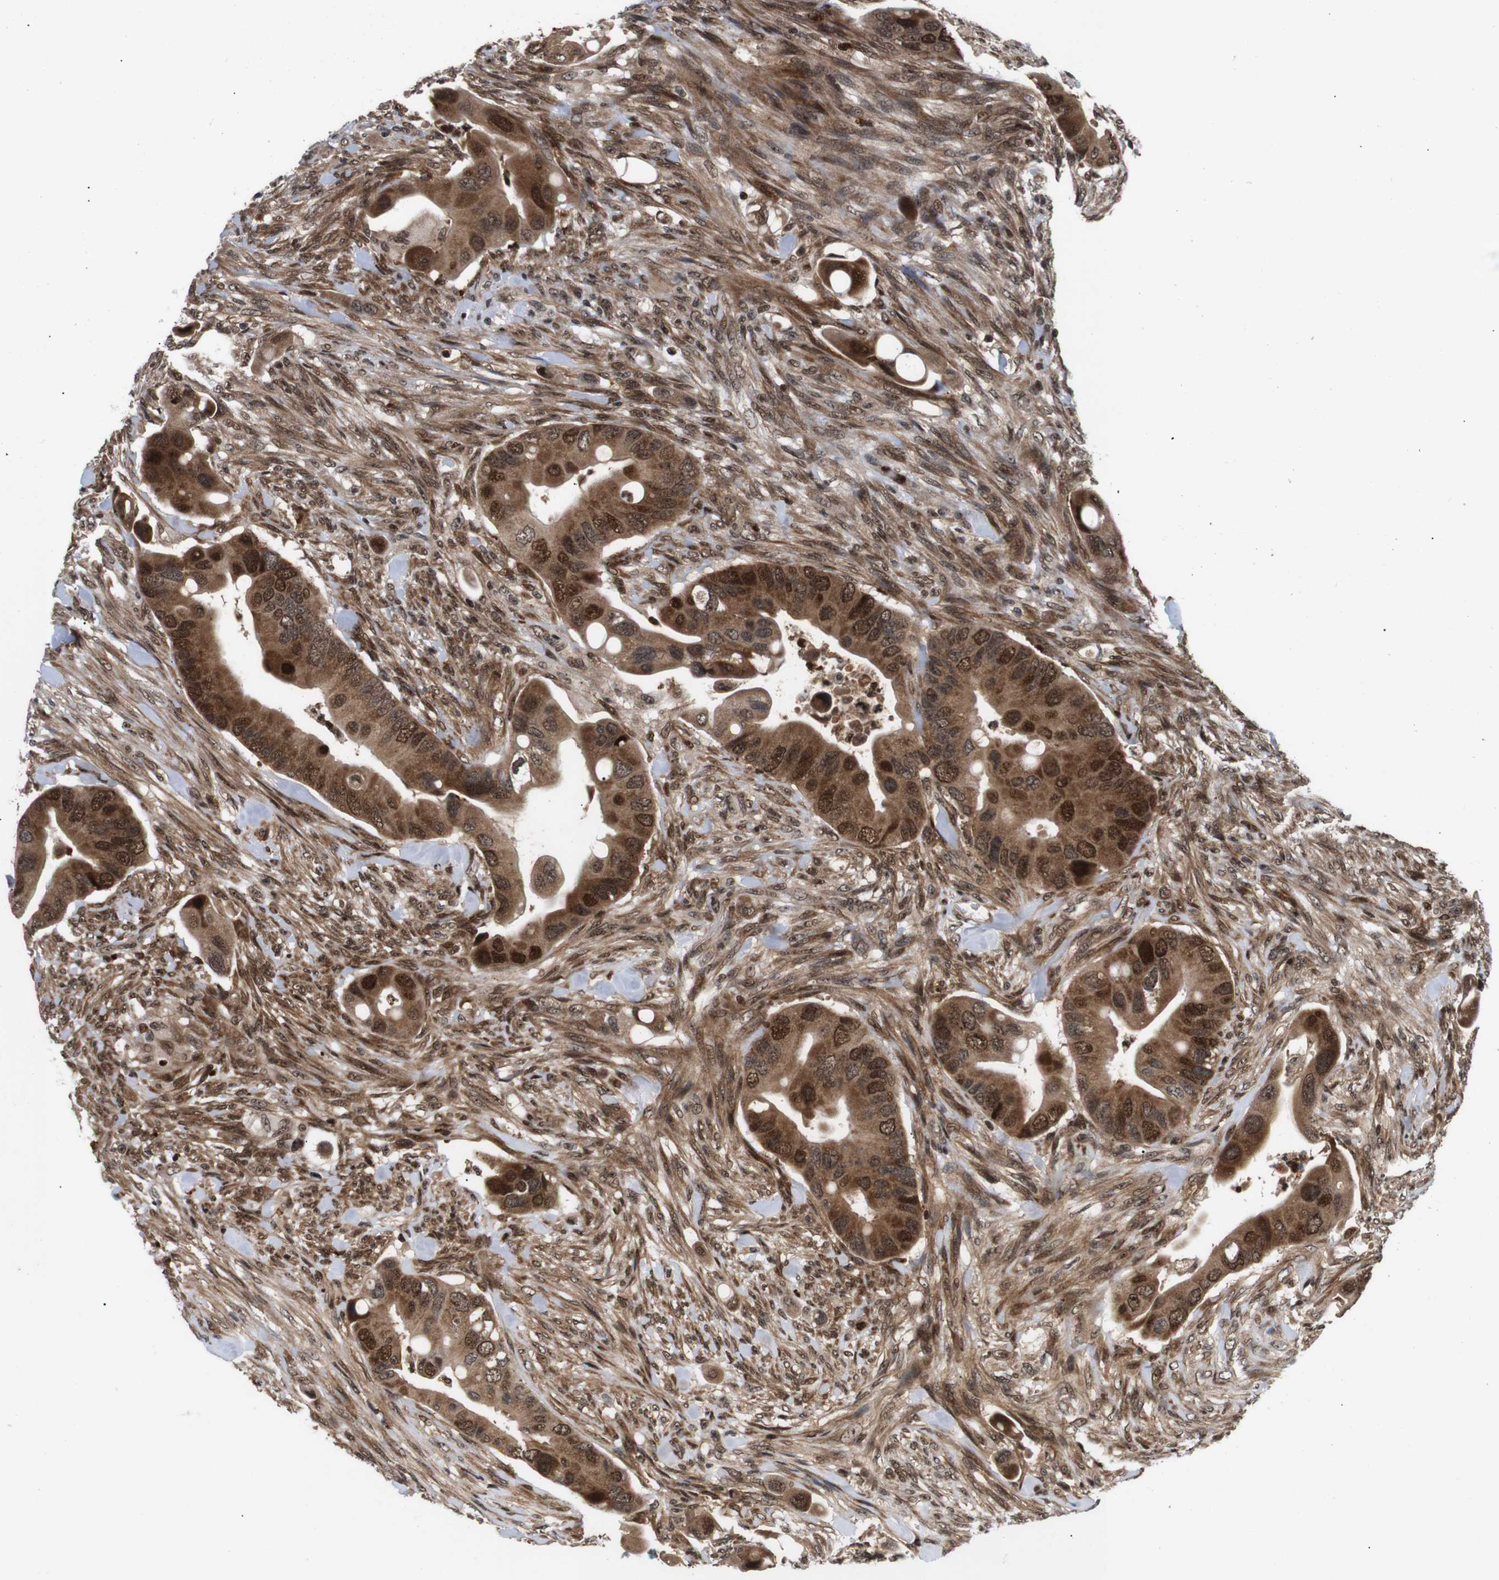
{"staining": {"intensity": "strong", "quantity": ">75%", "location": "cytoplasmic/membranous,nuclear"}, "tissue": "colorectal cancer", "cell_type": "Tumor cells", "image_type": "cancer", "snomed": [{"axis": "morphology", "description": "Adenocarcinoma, NOS"}, {"axis": "topography", "description": "Rectum"}], "caption": "This is a histology image of immunohistochemistry (IHC) staining of colorectal cancer (adenocarcinoma), which shows strong expression in the cytoplasmic/membranous and nuclear of tumor cells.", "gene": "KIF23", "patient": {"sex": "female", "age": 57}}